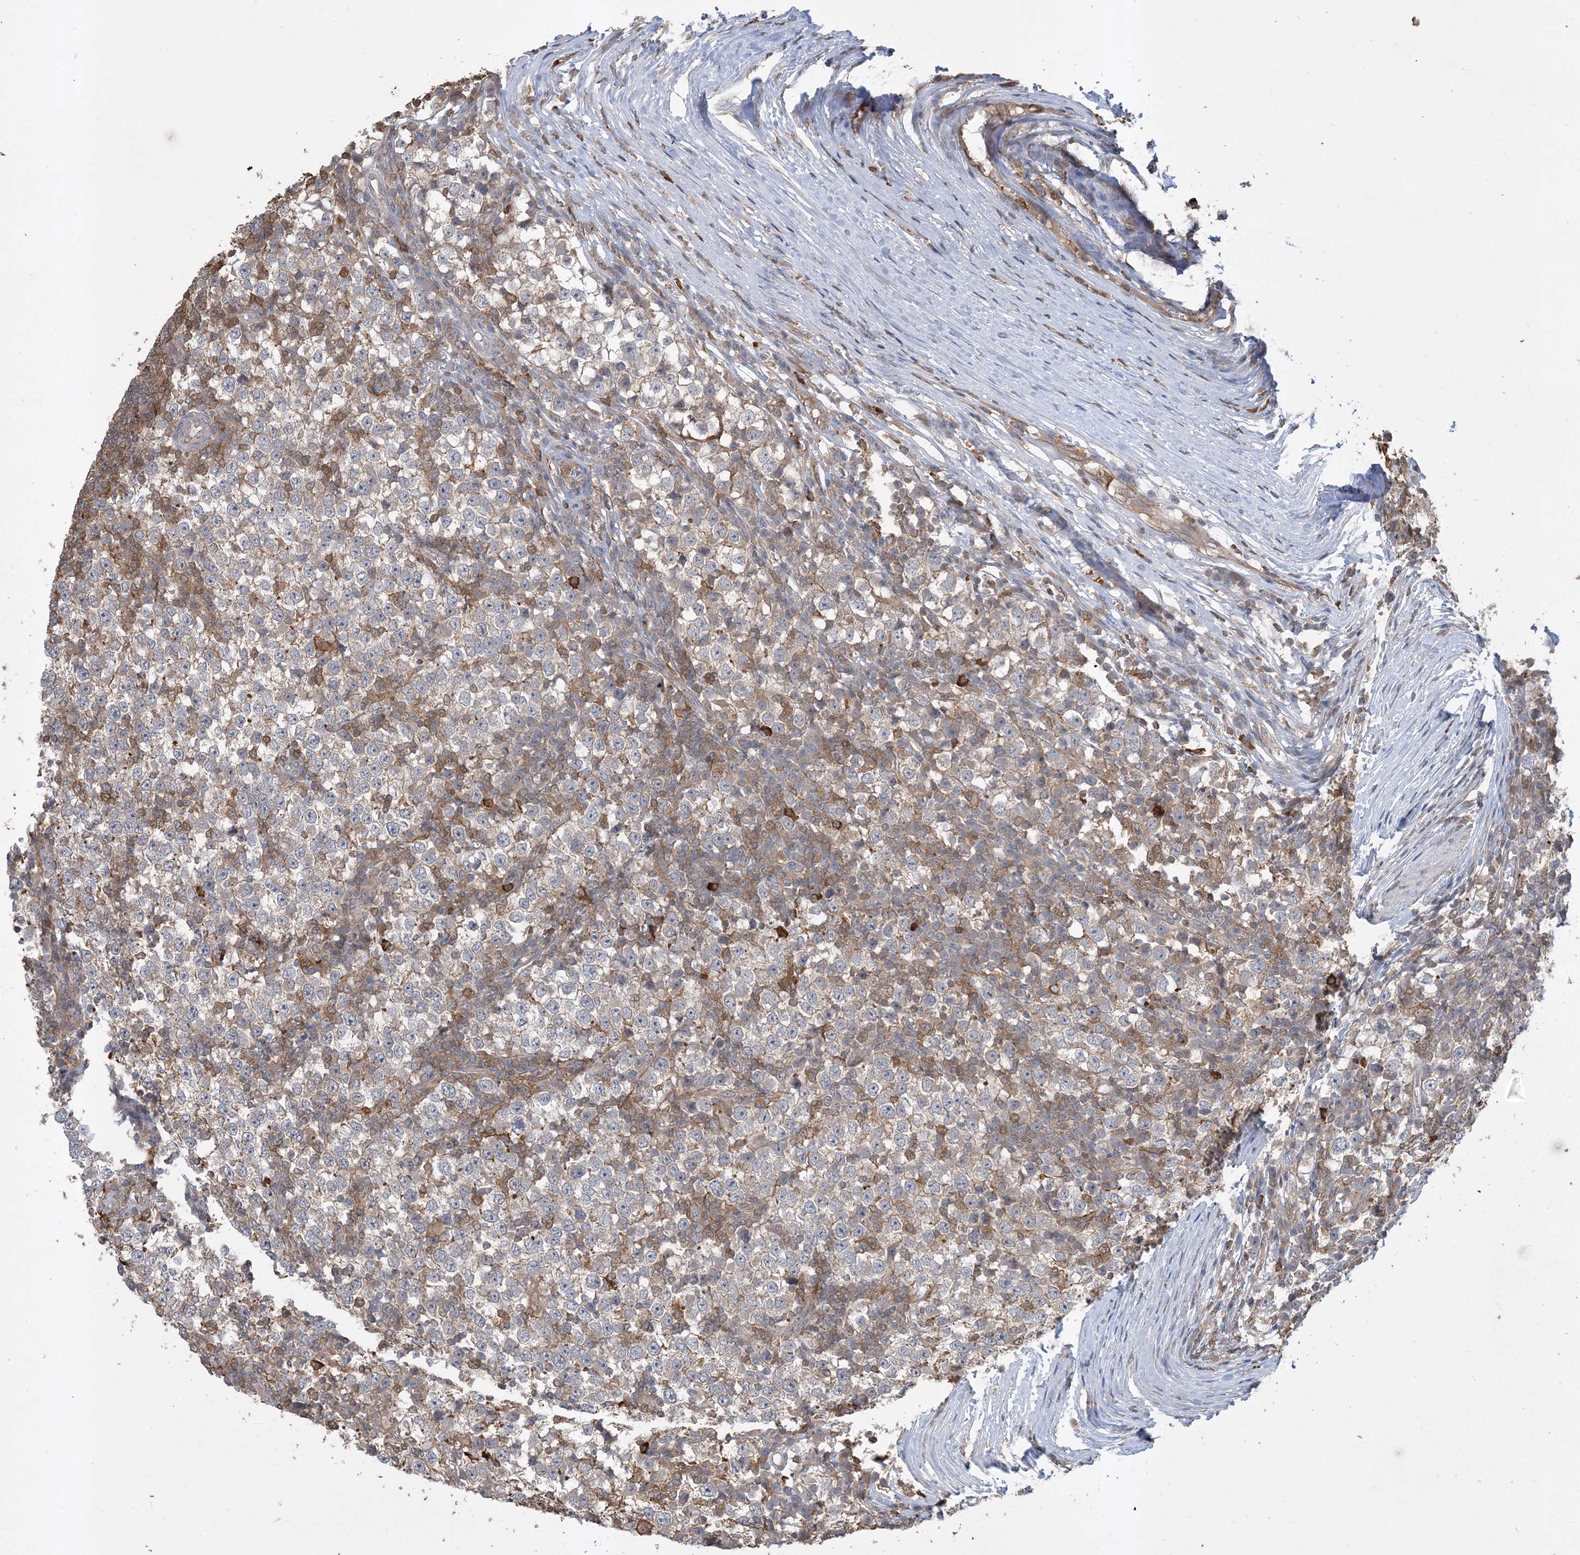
{"staining": {"intensity": "weak", "quantity": "<25%", "location": "cytoplasmic/membranous"}, "tissue": "testis cancer", "cell_type": "Tumor cells", "image_type": "cancer", "snomed": [{"axis": "morphology", "description": "Seminoma, NOS"}, {"axis": "topography", "description": "Testis"}], "caption": "Immunohistochemistry photomicrograph of human testis cancer (seminoma) stained for a protein (brown), which shows no expression in tumor cells. Nuclei are stained in blue.", "gene": "TMSB4X", "patient": {"sex": "male", "age": 65}}